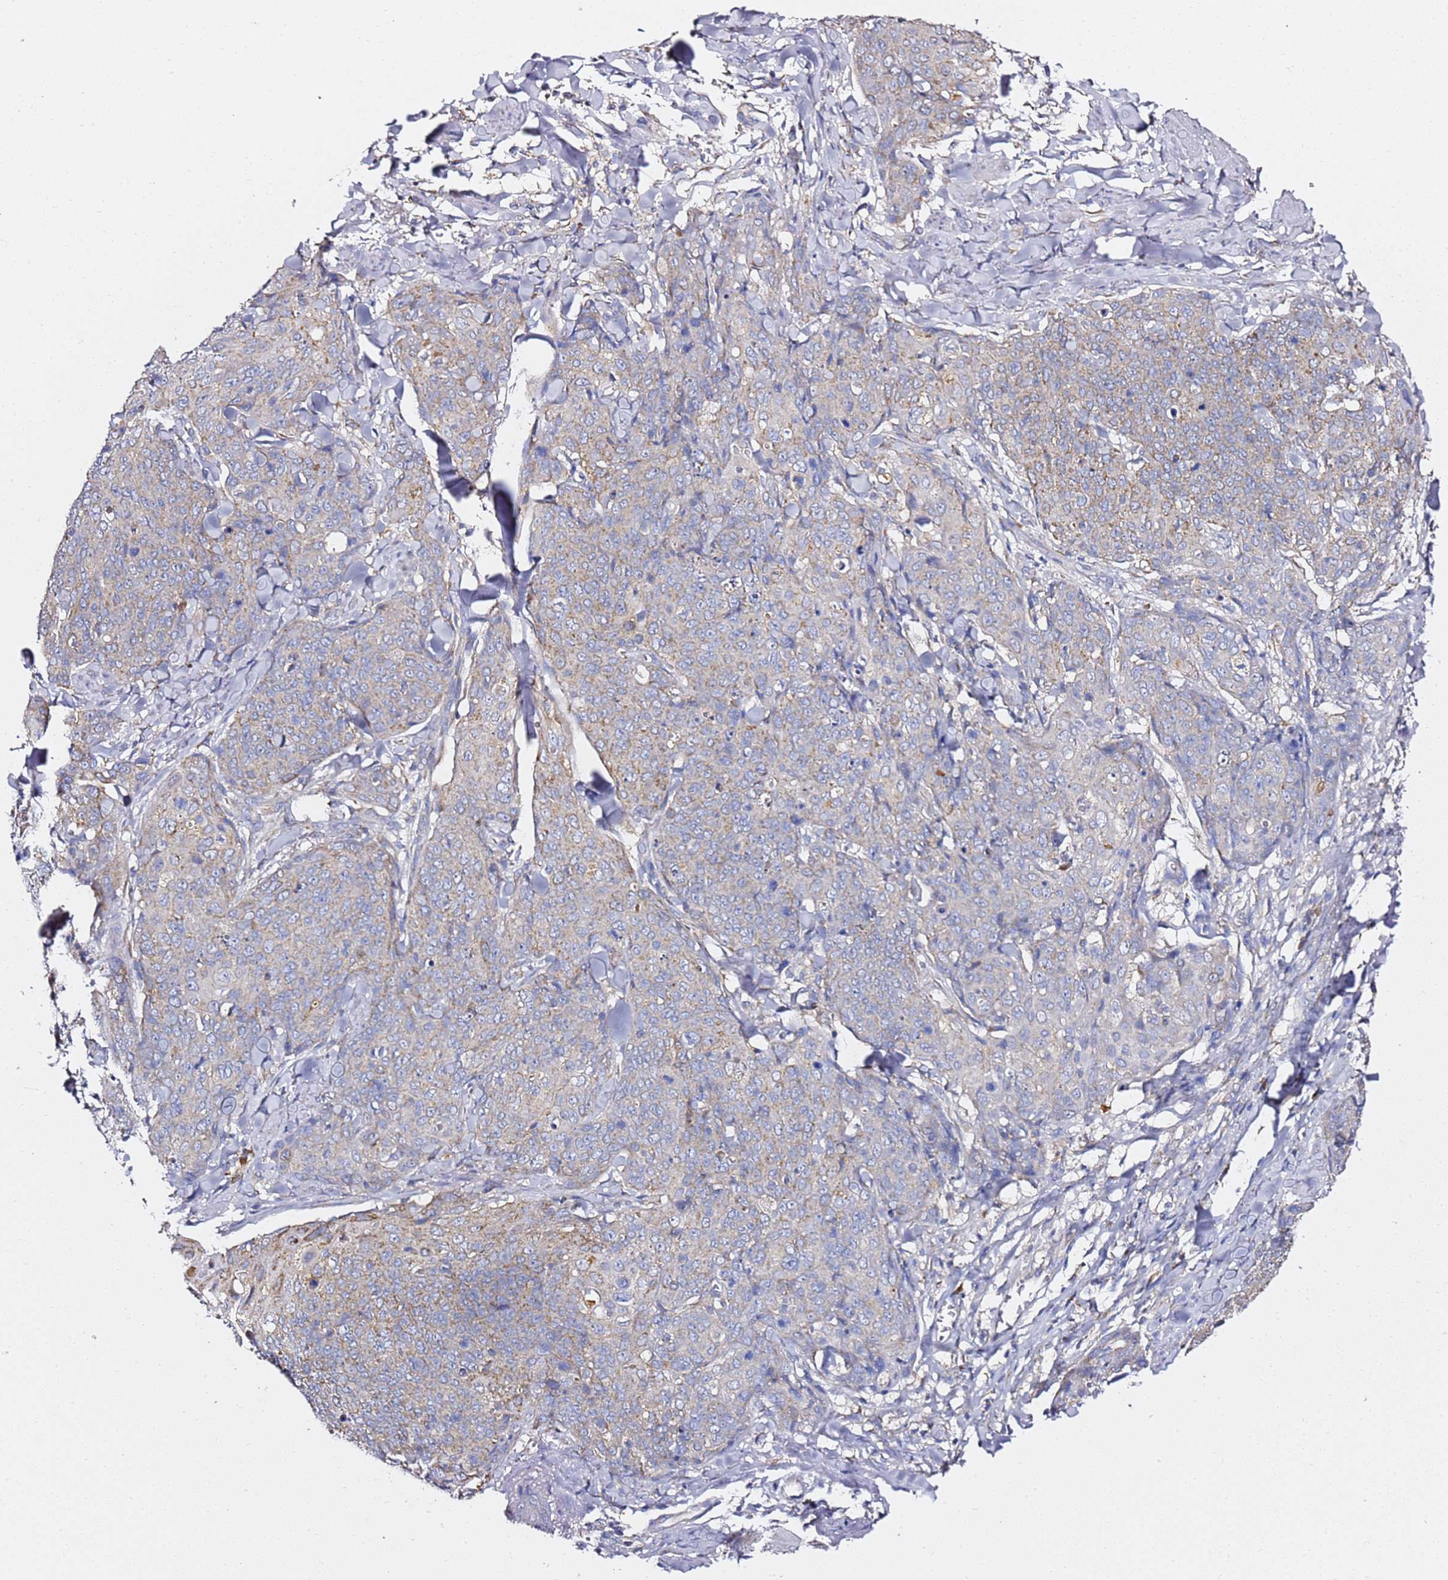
{"staining": {"intensity": "weak", "quantity": "25%-75%", "location": "cytoplasmic/membranous"}, "tissue": "skin cancer", "cell_type": "Tumor cells", "image_type": "cancer", "snomed": [{"axis": "morphology", "description": "Squamous cell carcinoma, NOS"}, {"axis": "topography", "description": "Skin"}, {"axis": "topography", "description": "Vulva"}], "caption": "Tumor cells display low levels of weak cytoplasmic/membranous positivity in about 25%-75% of cells in skin cancer.", "gene": "C19orf12", "patient": {"sex": "female", "age": 85}}